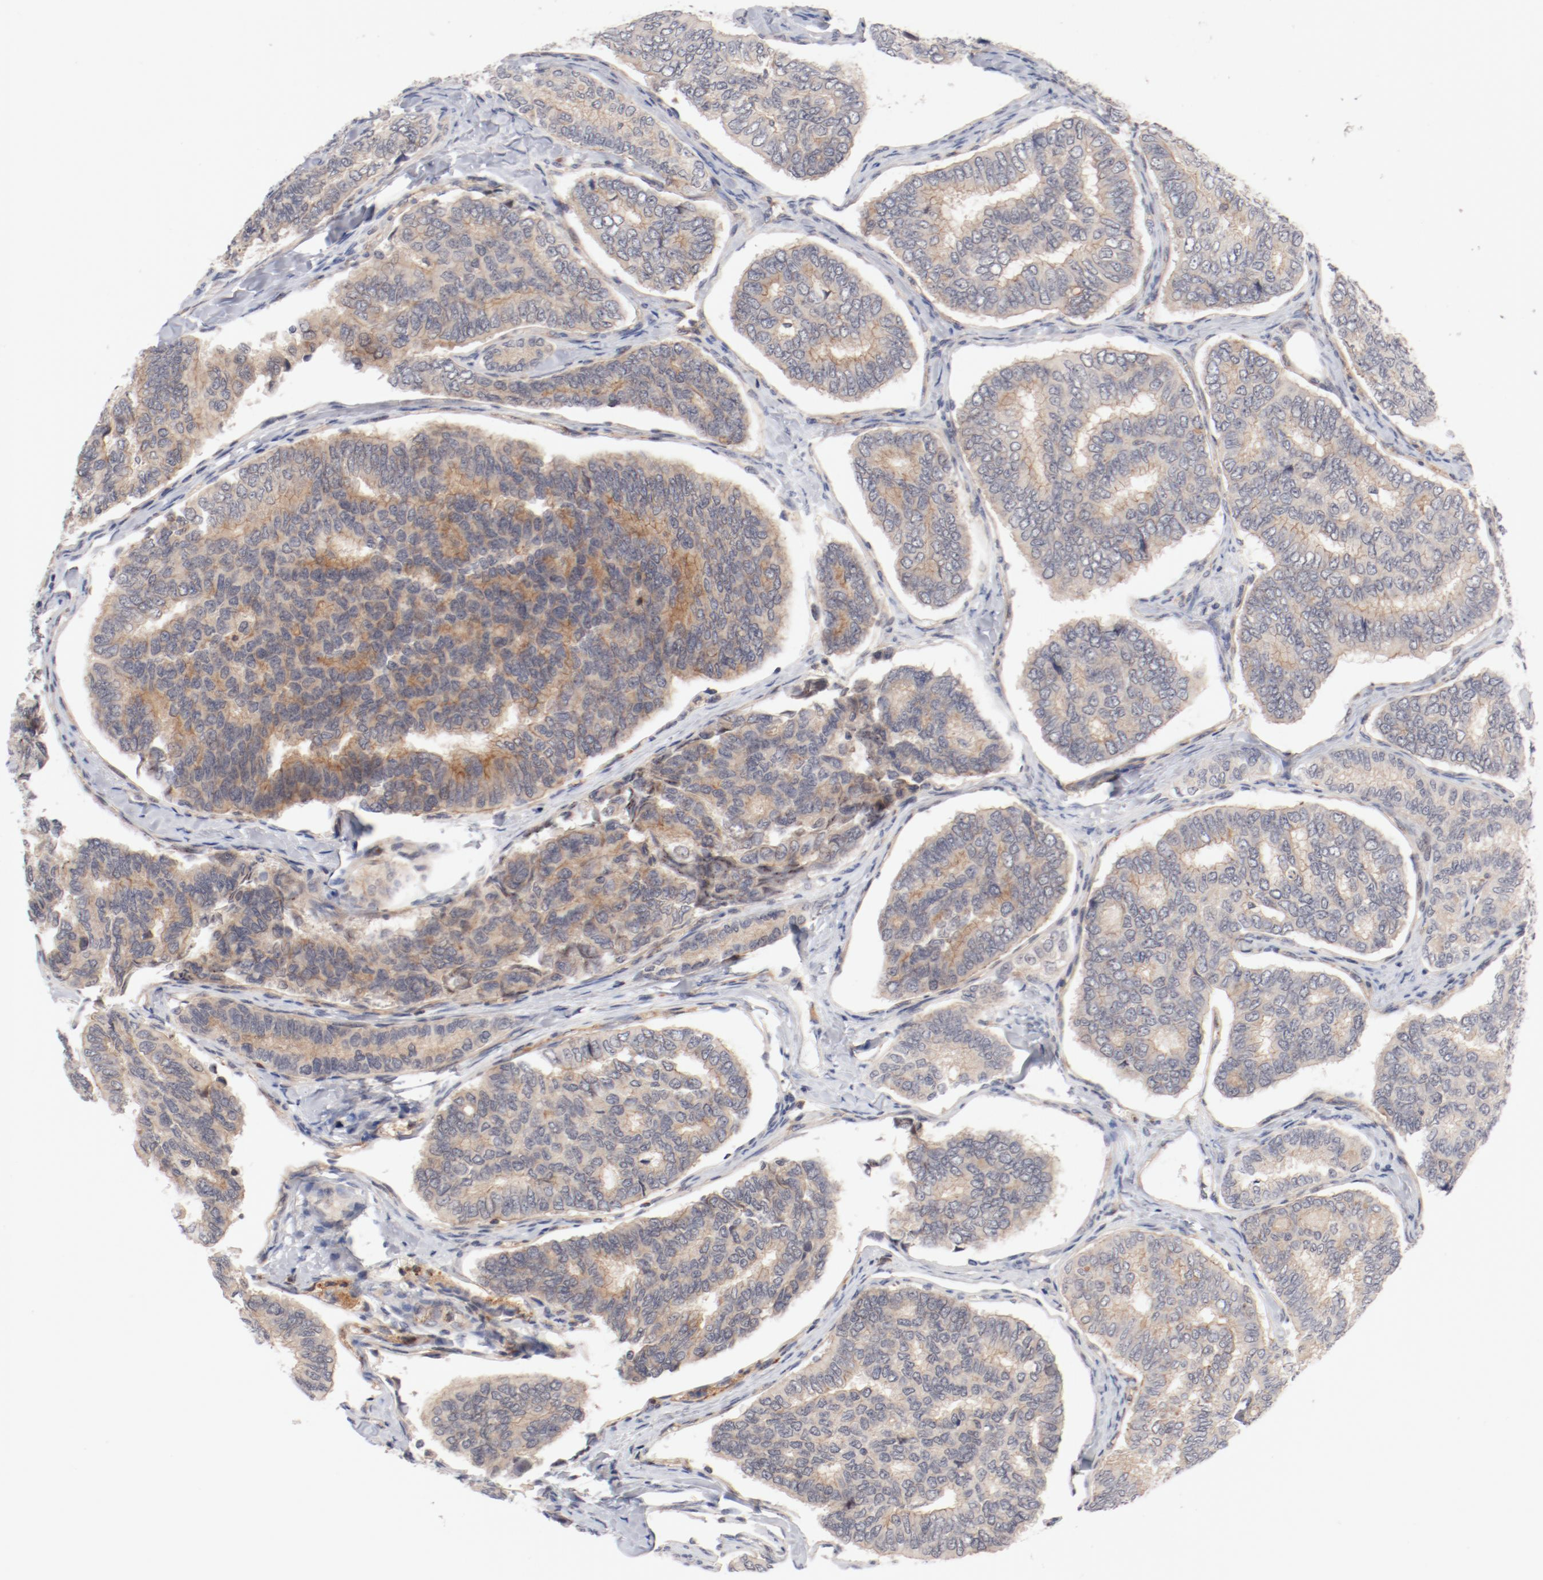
{"staining": {"intensity": "moderate", "quantity": "25%-75%", "location": "cytoplasmic/membranous"}, "tissue": "thyroid cancer", "cell_type": "Tumor cells", "image_type": "cancer", "snomed": [{"axis": "morphology", "description": "Papillary adenocarcinoma, NOS"}, {"axis": "topography", "description": "Thyroid gland"}], "caption": "This micrograph displays immunohistochemistry (IHC) staining of thyroid cancer, with medium moderate cytoplasmic/membranous expression in about 25%-75% of tumor cells.", "gene": "ZNF267", "patient": {"sex": "female", "age": 35}}